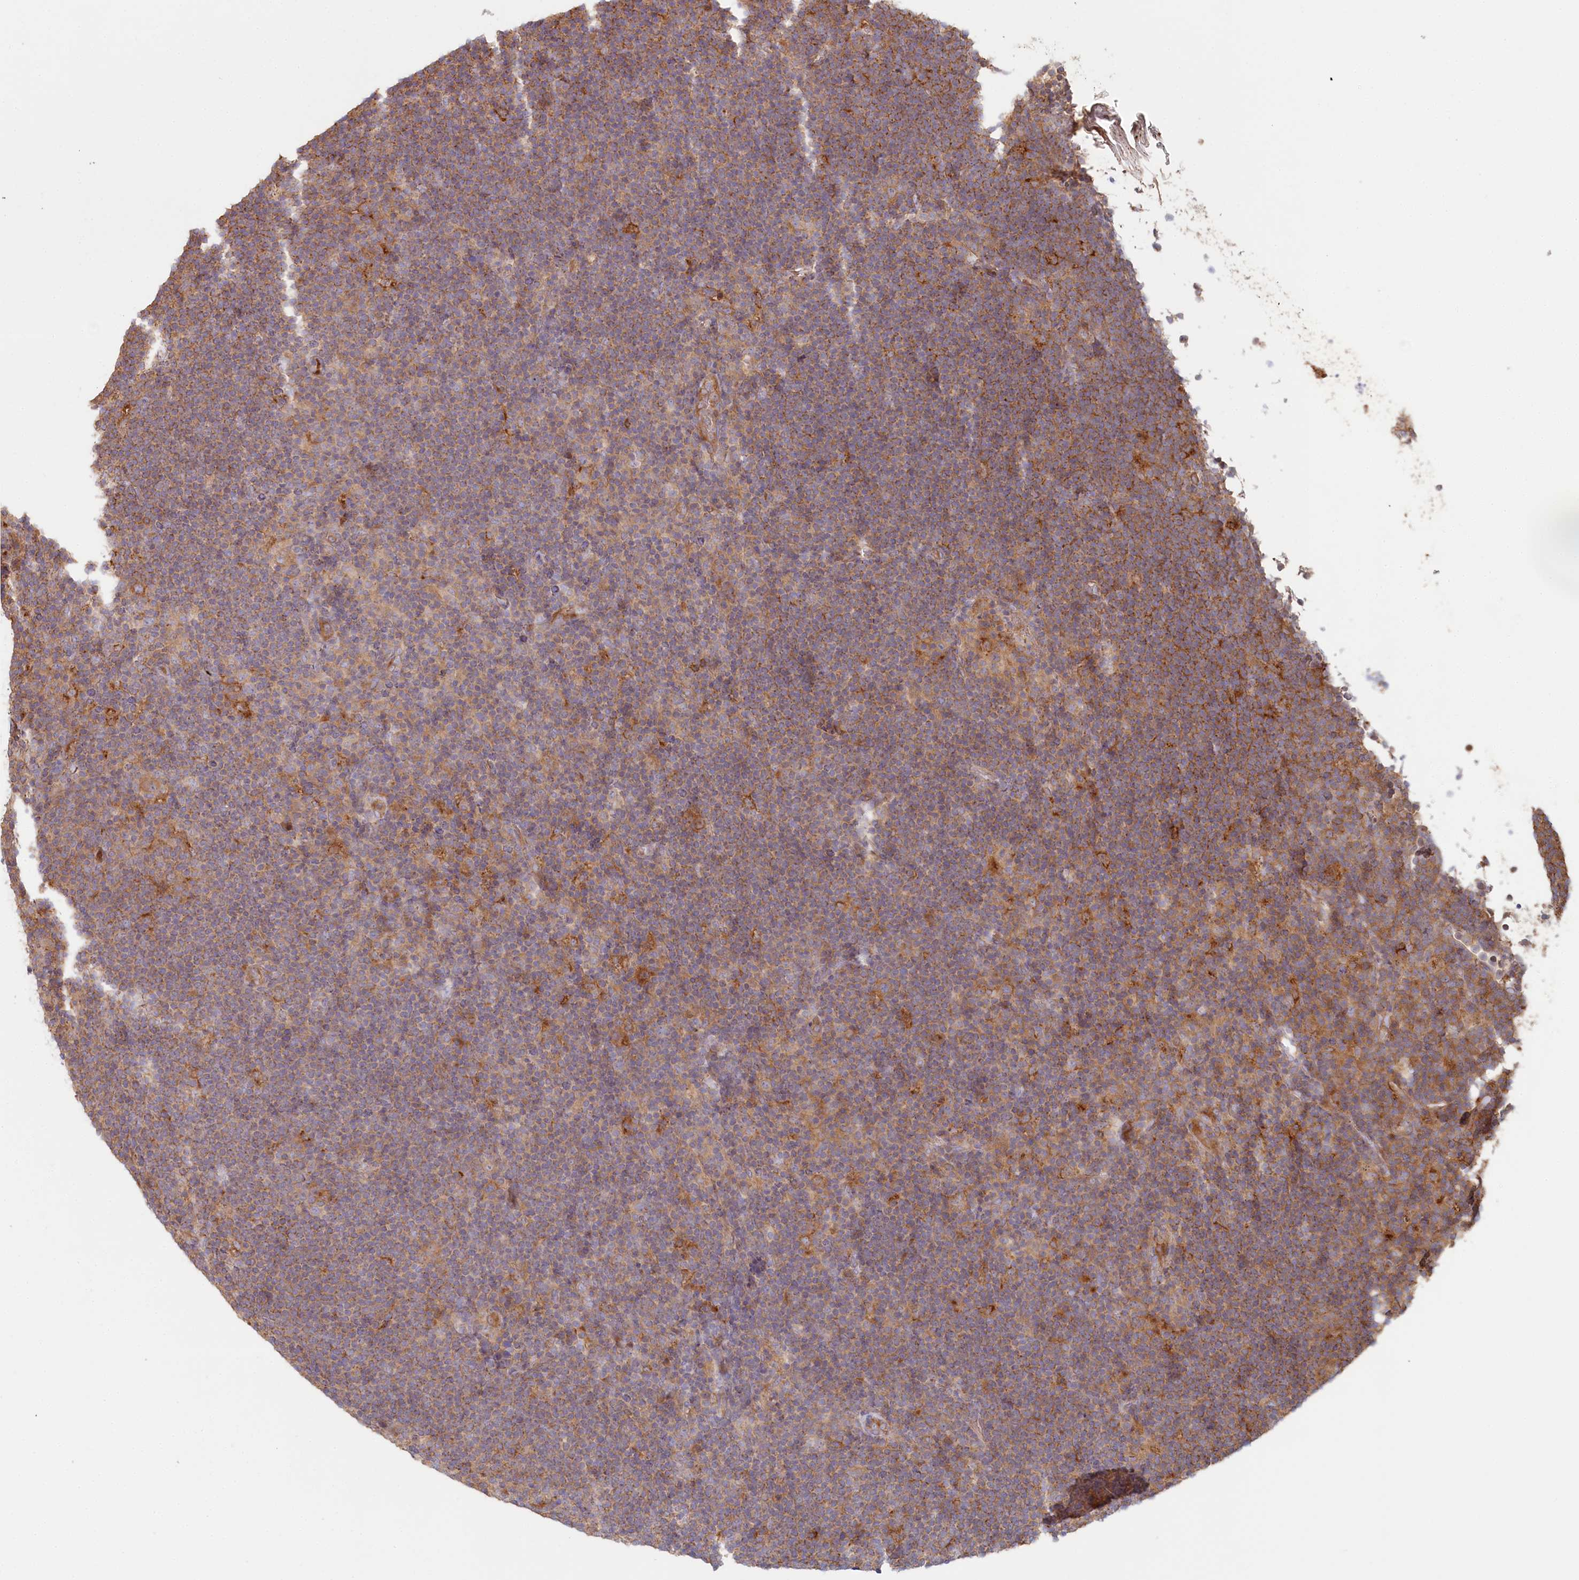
{"staining": {"intensity": "moderate", "quantity": ">75%", "location": "cytoplasmic/membranous"}, "tissue": "lymphoma", "cell_type": "Tumor cells", "image_type": "cancer", "snomed": [{"axis": "morphology", "description": "Hodgkin's disease, NOS"}, {"axis": "topography", "description": "Lymph node"}], "caption": "Hodgkin's disease stained with DAB (3,3'-diaminobenzidine) immunohistochemistry exhibits medium levels of moderate cytoplasmic/membranous expression in approximately >75% of tumor cells. The staining was performed using DAB, with brown indicating positive protein expression. Nuclei are stained blue with hematoxylin.", "gene": "HAL", "patient": {"sex": "female", "age": 57}}